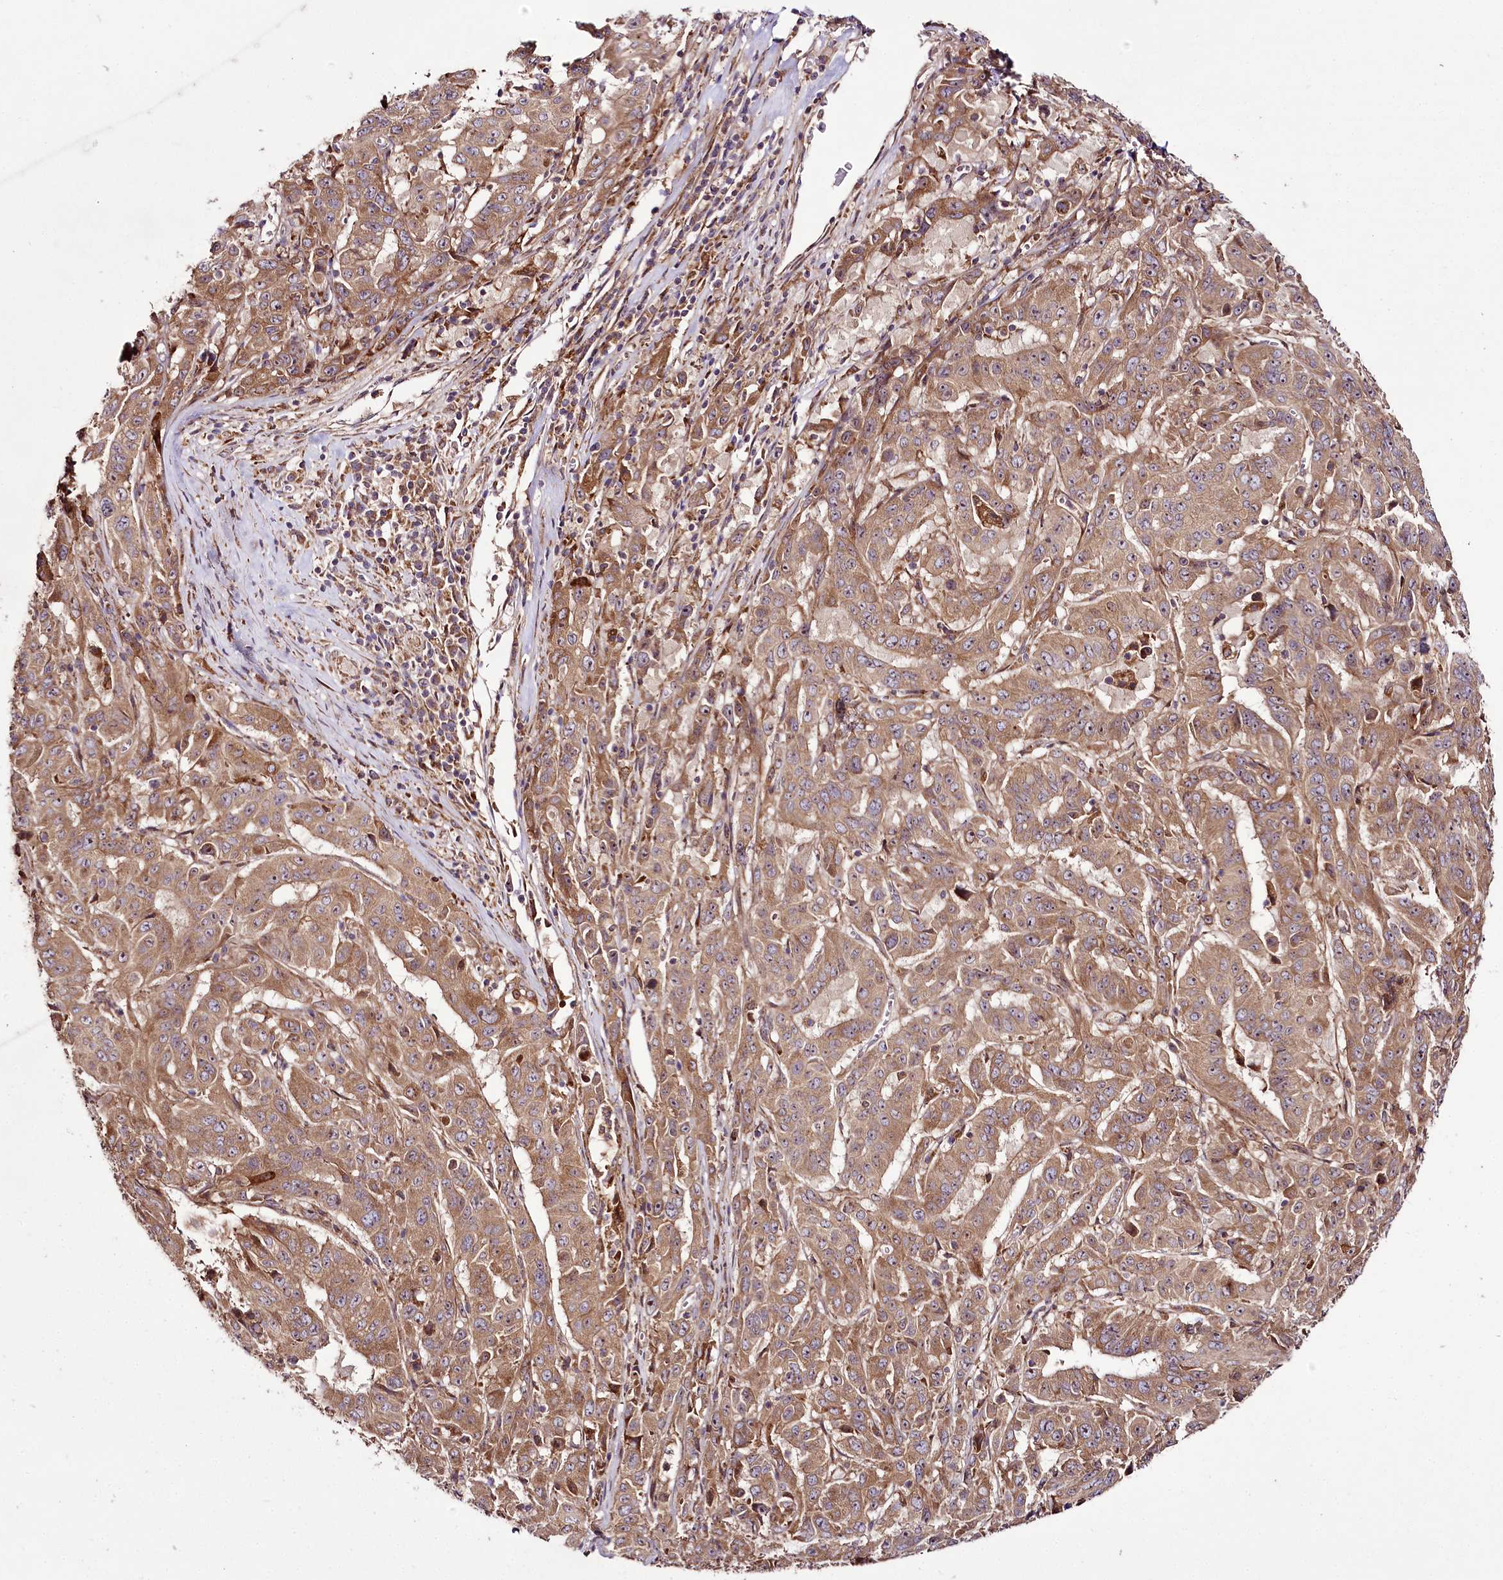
{"staining": {"intensity": "moderate", "quantity": ">75%", "location": "cytoplasmic/membranous"}, "tissue": "pancreatic cancer", "cell_type": "Tumor cells", "image_type": "cancer", "snomed": [{"axis": "morphology", "description": "Adenocarcinoma, NOS"}, {"axis": "topography", "description": "Pancreas"}], "caption": "Adenocarcinoma (pancreatic) stained for a protein shows moderate cytoplasmic/membranous positivity in tumor cells. Using DAB (brown) and hematoxylin (blue) stains, captured at high magnification using brightfield microscopy.", "gene": "RAB7A", "patient": {"sex": "male", "age": 63}}